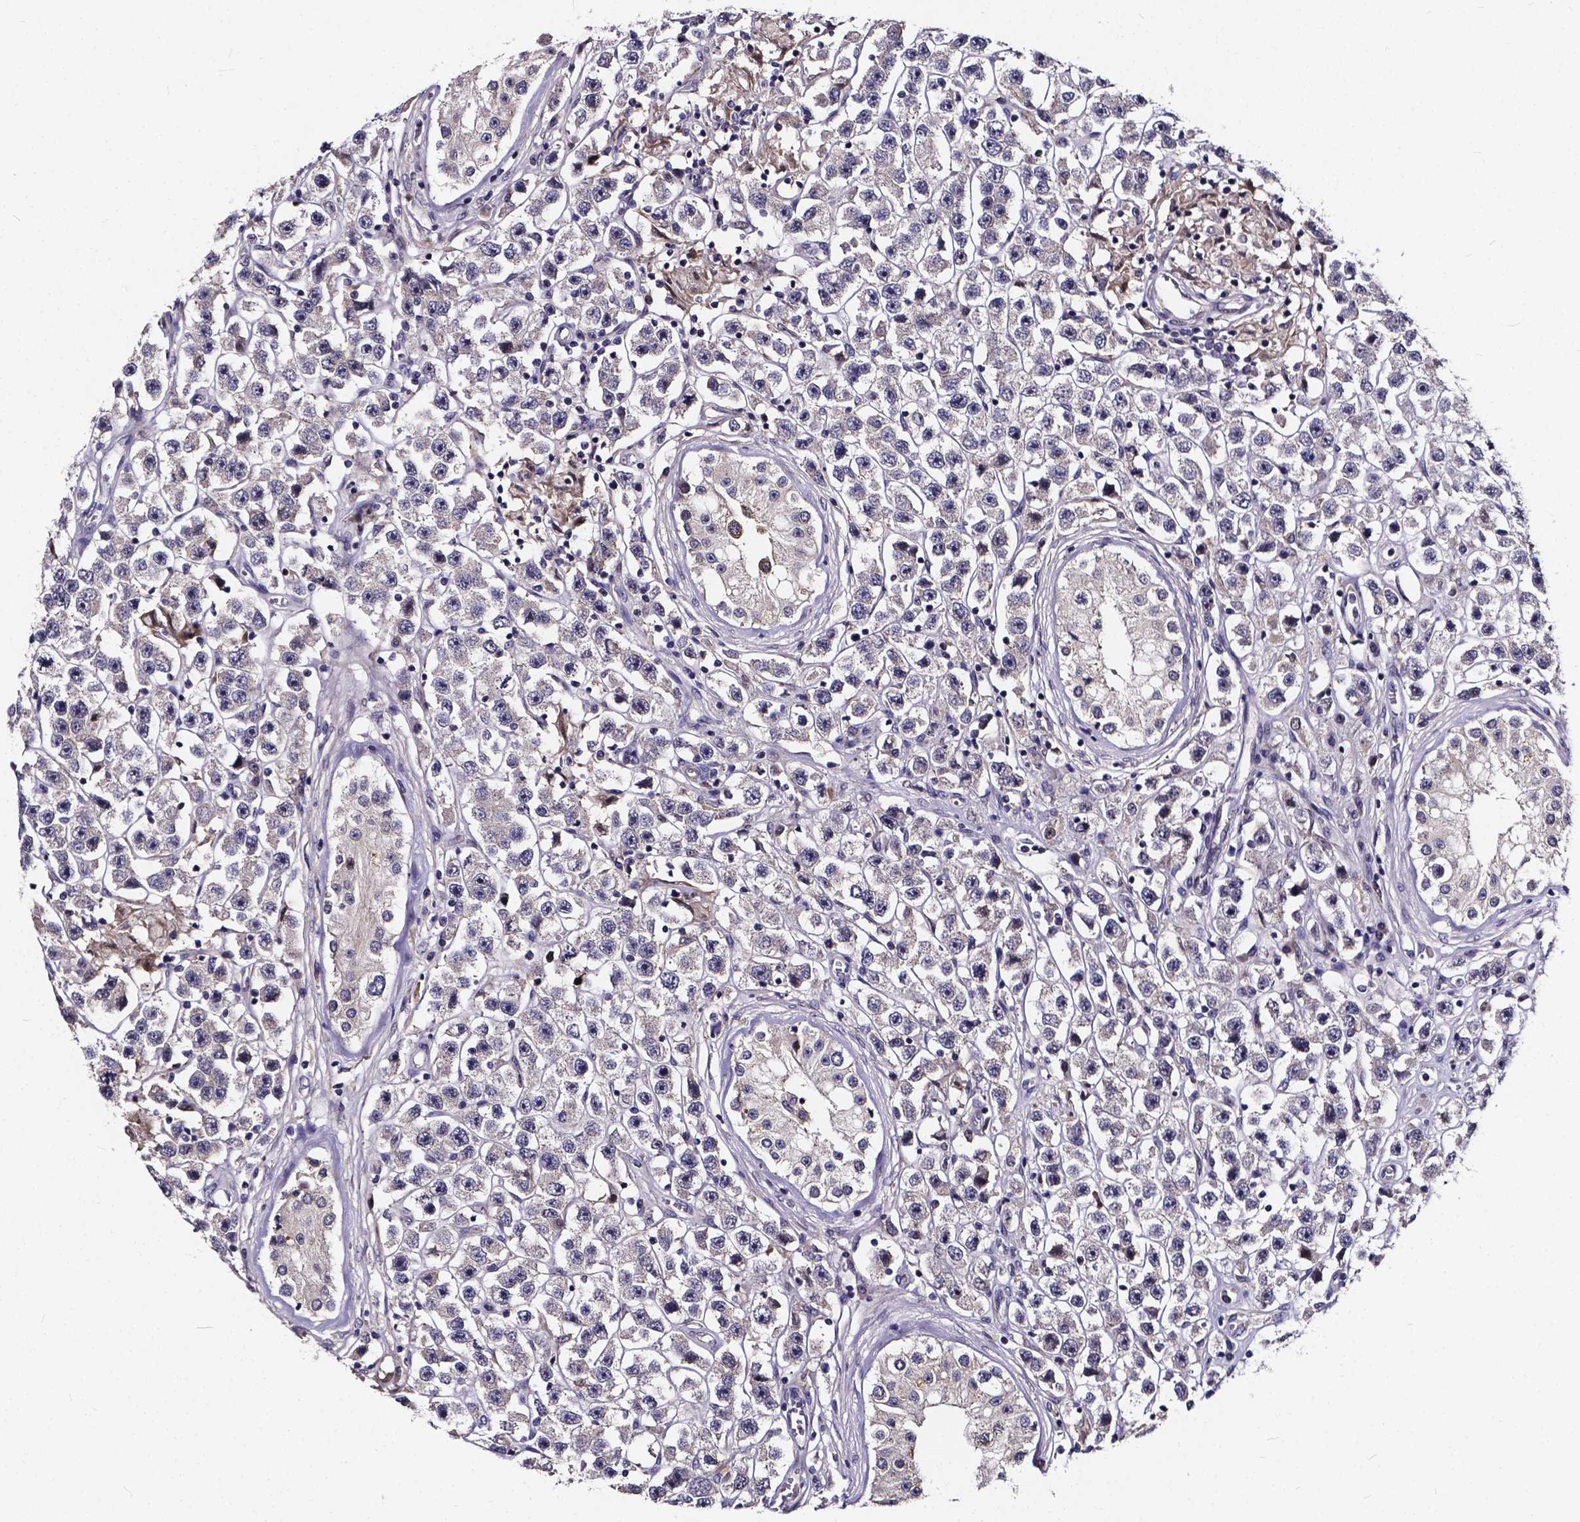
{"staining": {"intensity": "negative", "quantity": "none", "location": "none"}, "tissue": "testis cancer", "cell_type": "Tumor cells", "image_type": "cancer", "snomed": [{"axis": "morphology", "description": "Seminoma, NOS"}, {"axis": "topography", "description": "Testis"}], "caption": "The image exhibits no staining of tumor cells in testis cancer (seminoma).", "gene": "SOWAHA", "patient": {"sex": "male", "age": 45}}